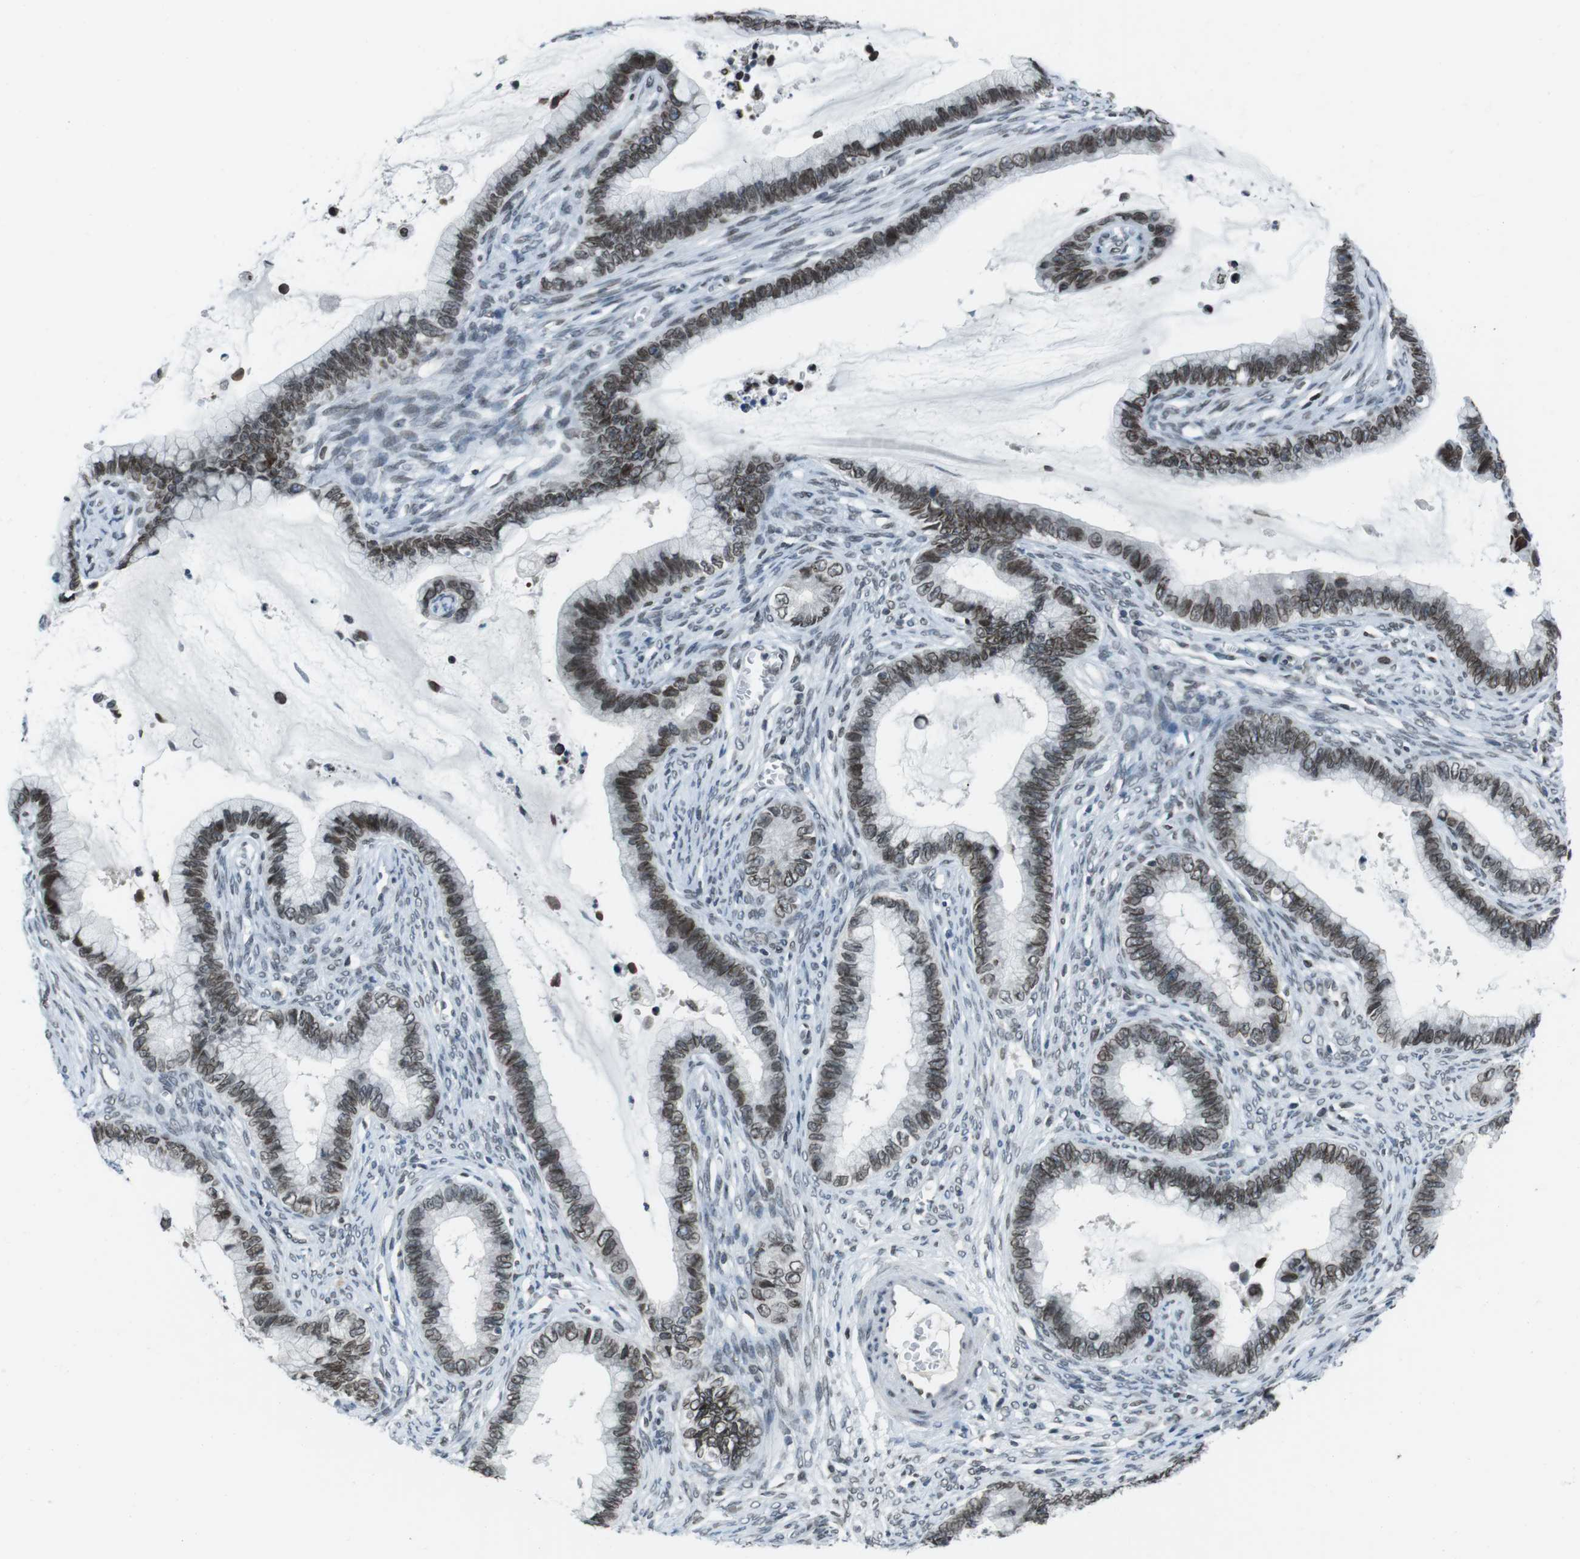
{"staining": {"intensity": "moderate", "quantity": ">75%", "location": "cytoplasmic/membranous,nuclear"}, "tissue": "cervical cancer", "cell_type": "Tumor cells", "image_type": "cancer", "snomed": [{"axis": "morphology", "description": "Adenocarcinoma, NOS"}, {"axis": "topography", "description": "Cervix"}], "caption": "Moderate cytoplasmic/membranous and nuclear positivity is appreciated in about >75% of tumor cells in cervical cancer (adenocarcinoma). (brown staining indicates protein expression, while blue staining denotes nuclei).", "gene": "MAD1L1", "patient": {"sex": "female", "age": 44}}